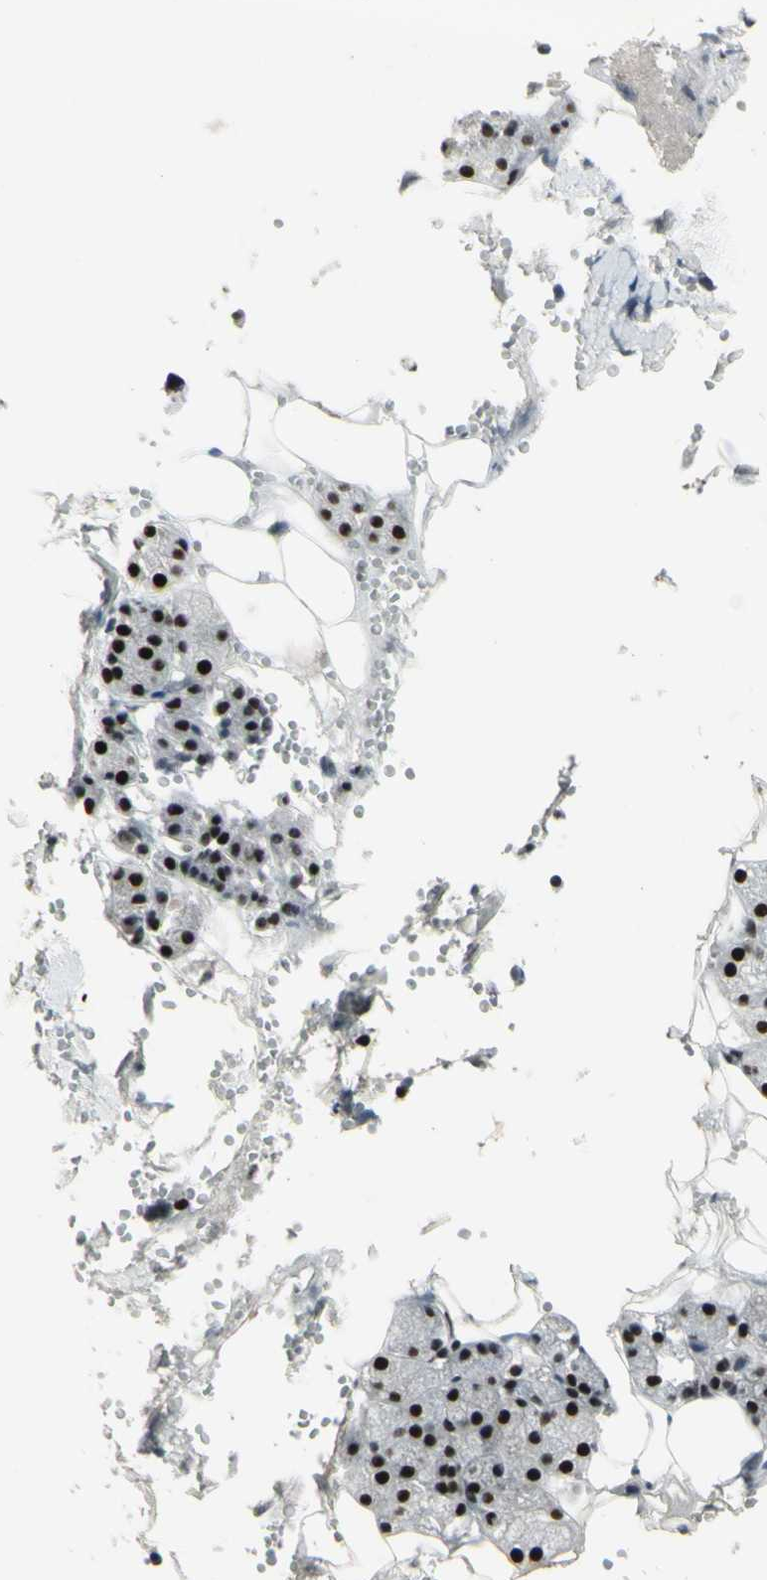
{"staining": {"intensity": "strong", "quantity": "25%-75%", "location": "nuclear"}, "tissue": "salivary gland", "cell_type": "Glandular cells", "image_type": "normal", "snomed": [{"axis": "morphology", "description": "Normal tissue, NOS"}, {"axis": "topography", "description": "Salivary gland"}], "caption": "Immunohistochemistry (IHC) staining of unremarkable salivary gland, which displays high levels of strong nuclear staining in about 25%-75% of glandular cells indicating strong nuclear protein staining. The staining was performed using DAB (brown) for protein detection and nuclei were counterstained in hematoxylin (blue).", "gene": "SUPT6H", "patient": {"sex": "male", "age": 62}}